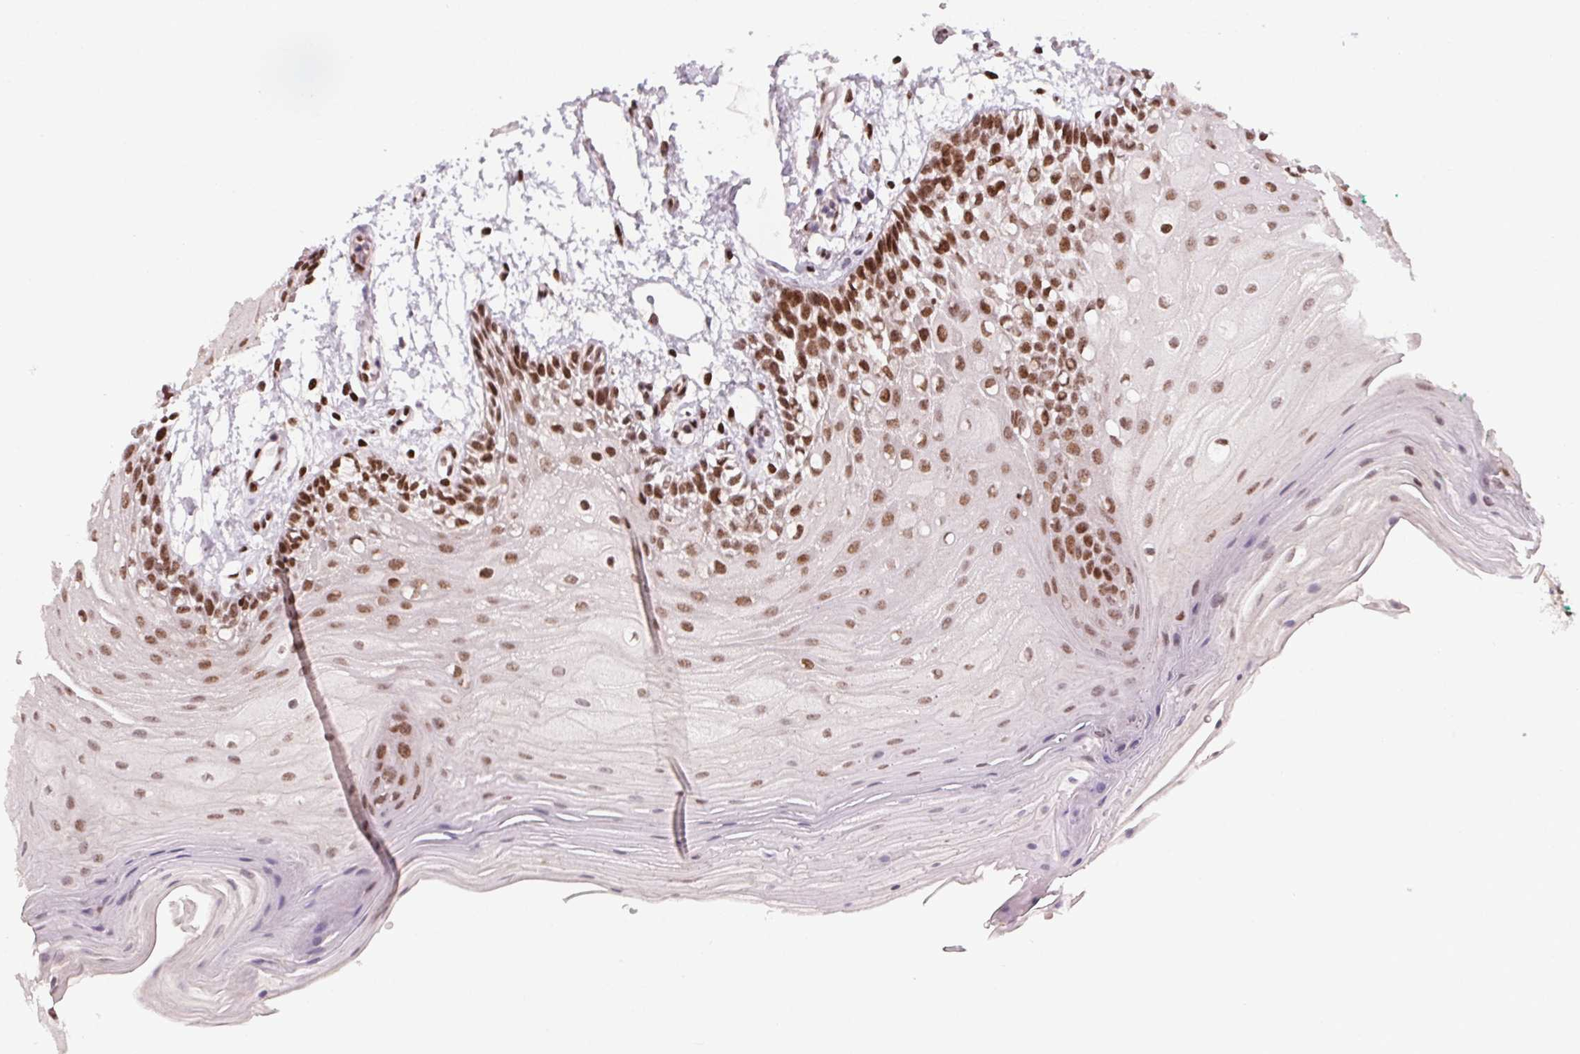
{"staining": {"intensity": "strong", "quantity": "25%-75%", "location": "nuclear"}, "tissue": "oral mucosa", "cell_type": "Squamous epithelial cells", "image_type": "normal", "snomed": [{"axis": "morphology", "description": "Normal tissue, NOS"}, {"axis": "morphology", "description": "Squamous cell carcinoma, NOS"}, {"axis": "topography", "description": "Oral tissue"}, {"axis": "topography", "description": "Tounge, NOS"}, {"axis": "topography", "description": "Head-Neck"}], "caption": "Strong nuclear protein expression is present in about 25%-75% of squamous epithelial cells in oral mucosa. The staining is performed using DAB brown chromogen to label protein expression. The nuclei are counter-stained blue using hematoxylin.", "gene": "KMT2A", "patient": {"sex": "male", "age": 62}}